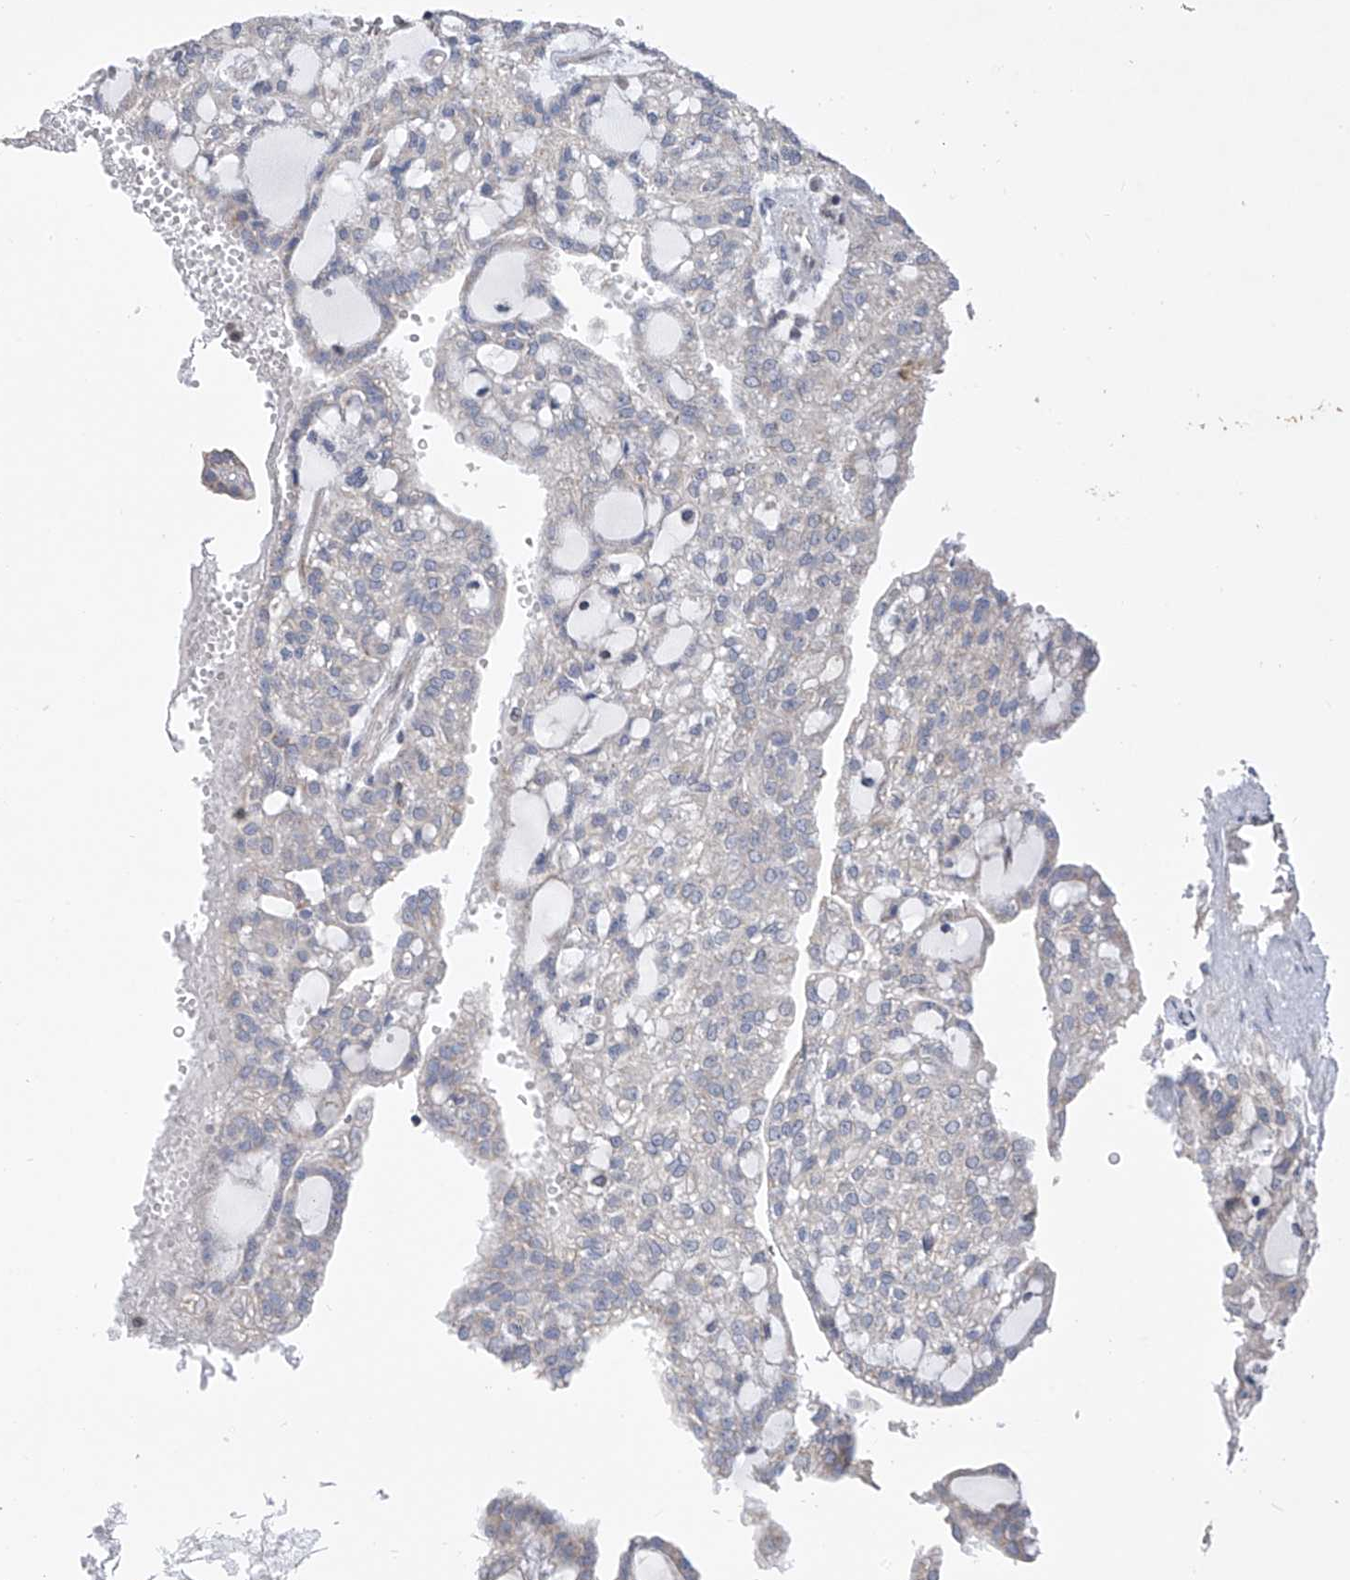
{"staining": {"intensity": "negative", "quantity": "none", "location": "none"}, "tissue": "renal cancer", "cell_type": "Tumor cells", "image_type": "cancer", "snomed": [{"axis": "morphology", "description": "Adenocarcinoma, NOS"}, {"axis": "topography", "description": "Kidney"}], "caption": "An image of adenocarcinoma (renal) stained for a protein displays no brown staining in tumor cells. Brightfield microscopy of immunohistochemistry (IHC) stained with DAB (3,3'-diaminobenzidine) (brown) and hematoxylin (blue), captured at high magnification.", "gene": "SLCO4A1", "patient": {"sex": "male", "age": 63}}